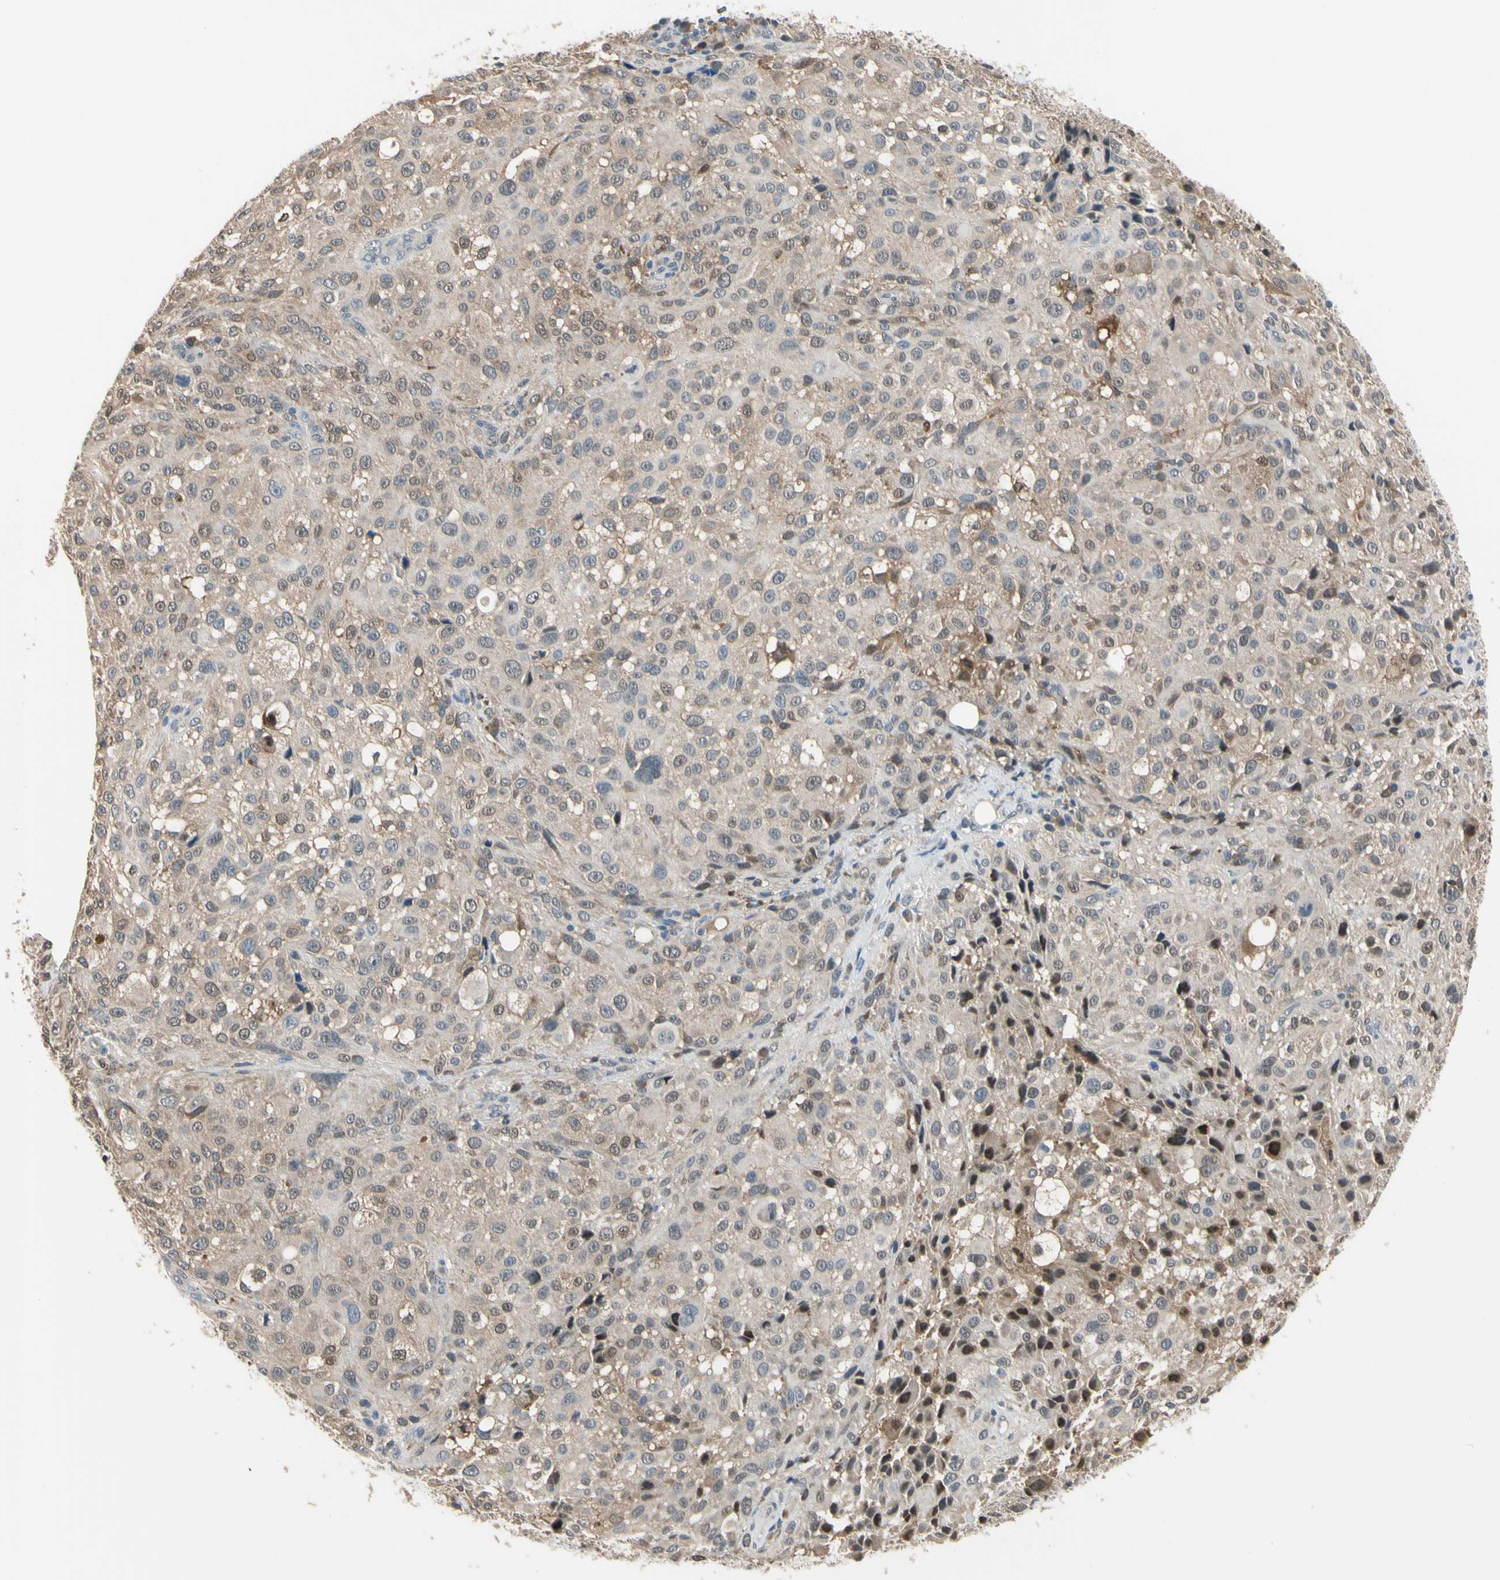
{"staining": {"intensity": "weak", "quantity": ">75%", "location": "cytoplasmic/membranous,nuclear"}, "tissue": "melanoma", "cell_type": "Tumor cells", "image_type": "cancer", "snomed": [{"axis": "morphology", "description": "Necrosis, NOS"}, {"axis": "morphology", "description": "Malignant melanoma, NOS"}, {"axis": "topography", "description": "Skin"}], "caption": "Immunohistochemical staining of melanoma demonstrates weak cytoplasmic/membranous and nuclear protein positivity in about >75% of tumor cells.", "gene": "HSPA4", "patient": {"sex": "female", "age": 87}}